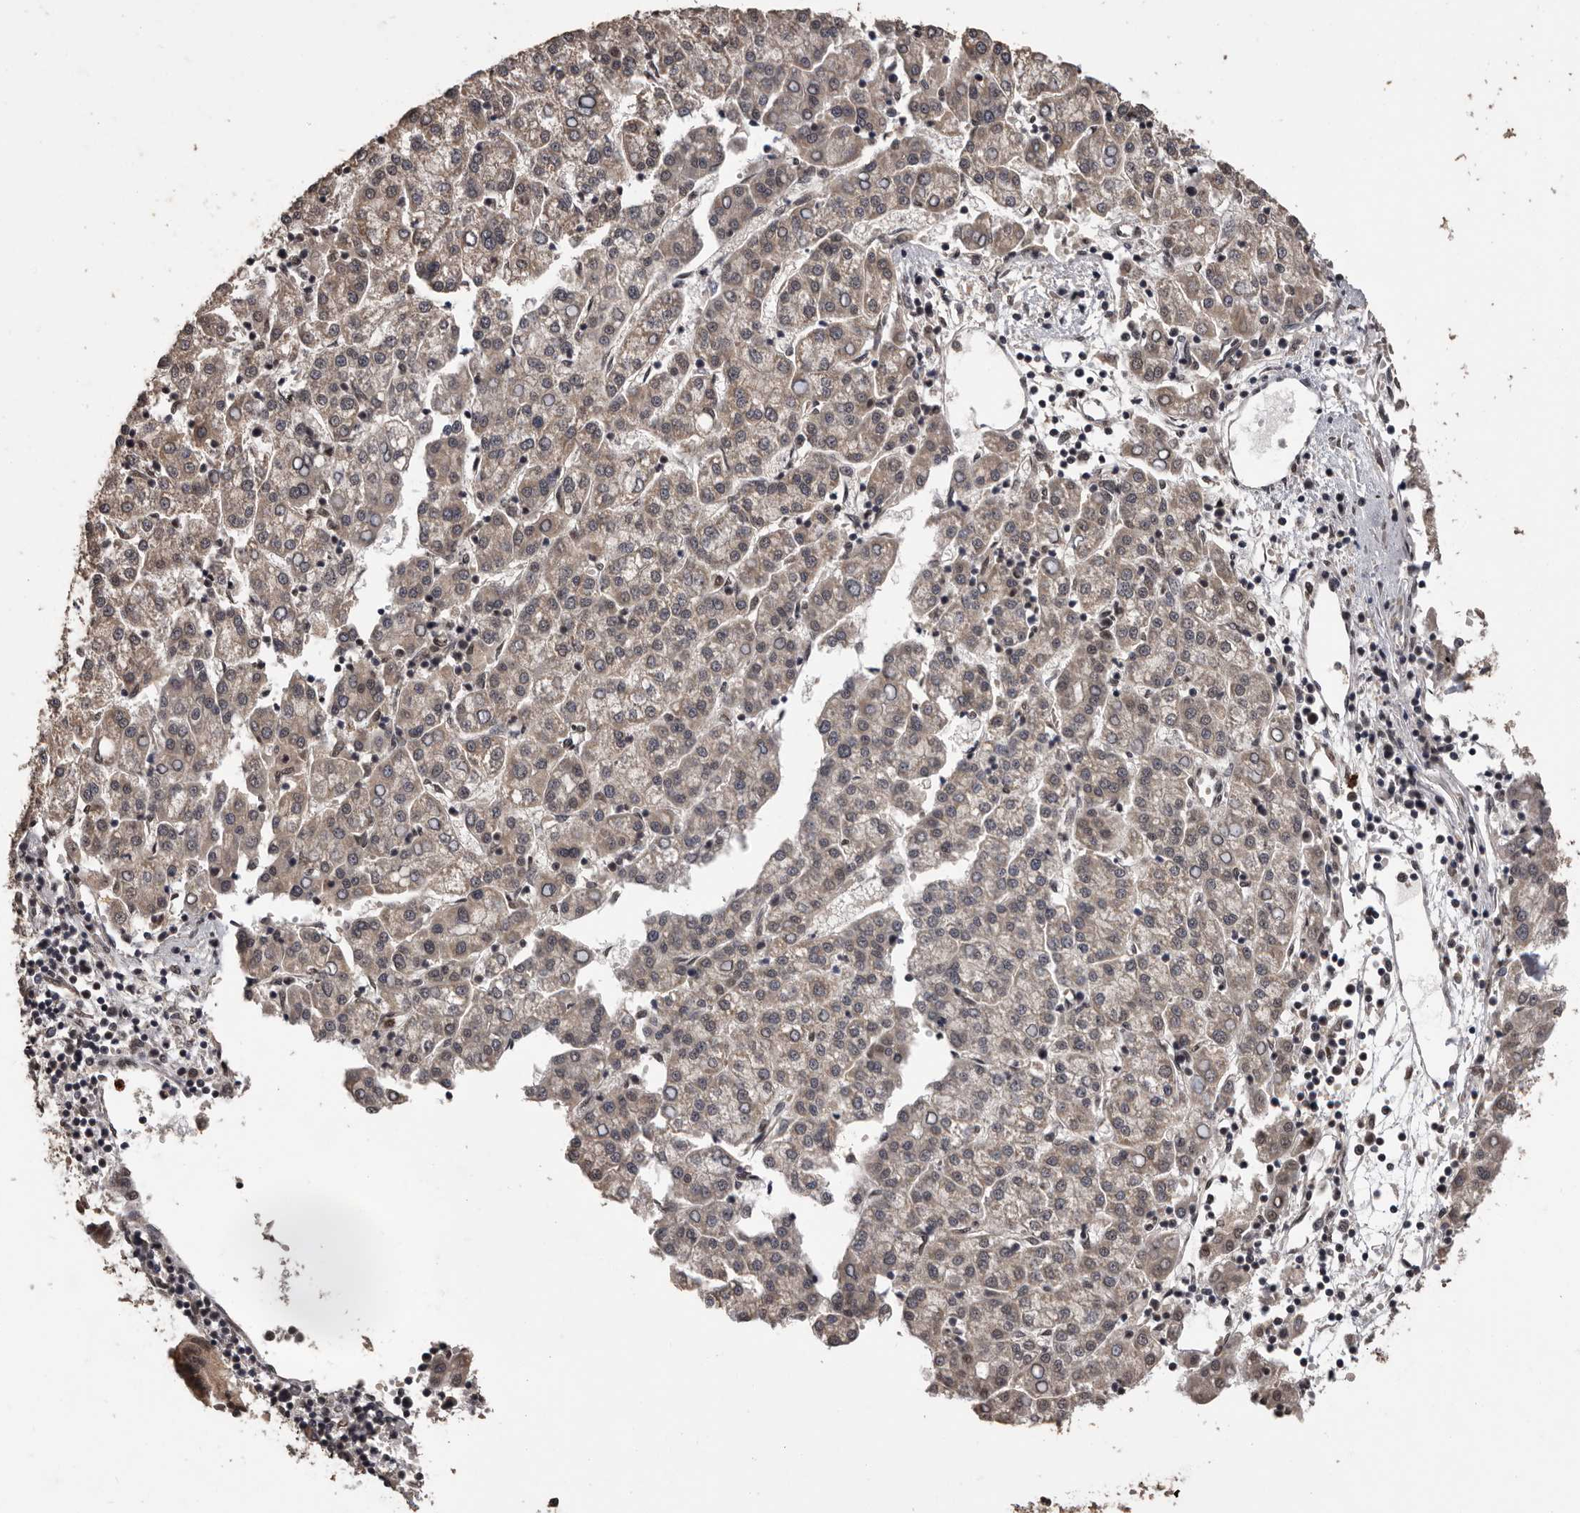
{"staining": {"intensity": "weak", "quantity": "<25%", "location": "cytoplasmic/membranous"}, "tissue": "liver cancer", "cell_type": "Tumor cells", "image_type": "cancer", "snomed": [{"axis": "morphology", "description": "Carcinoma, Hepatocellular, NOS"}, {"axis": "topography", "description": "Liver"}], "caption": "Immunohistochemistry (IHC) image of neoplastic tissue: hepatocellular carcinoma (liver) stained with DAB (3,3'-diaminobenzidine) displays no significant protein positivity in tumor cells. (Brightfield microscopy of DAB IHC at high magnification).", "gene": "VPS37A", "patient": {"sex": "female", "age": 58}}